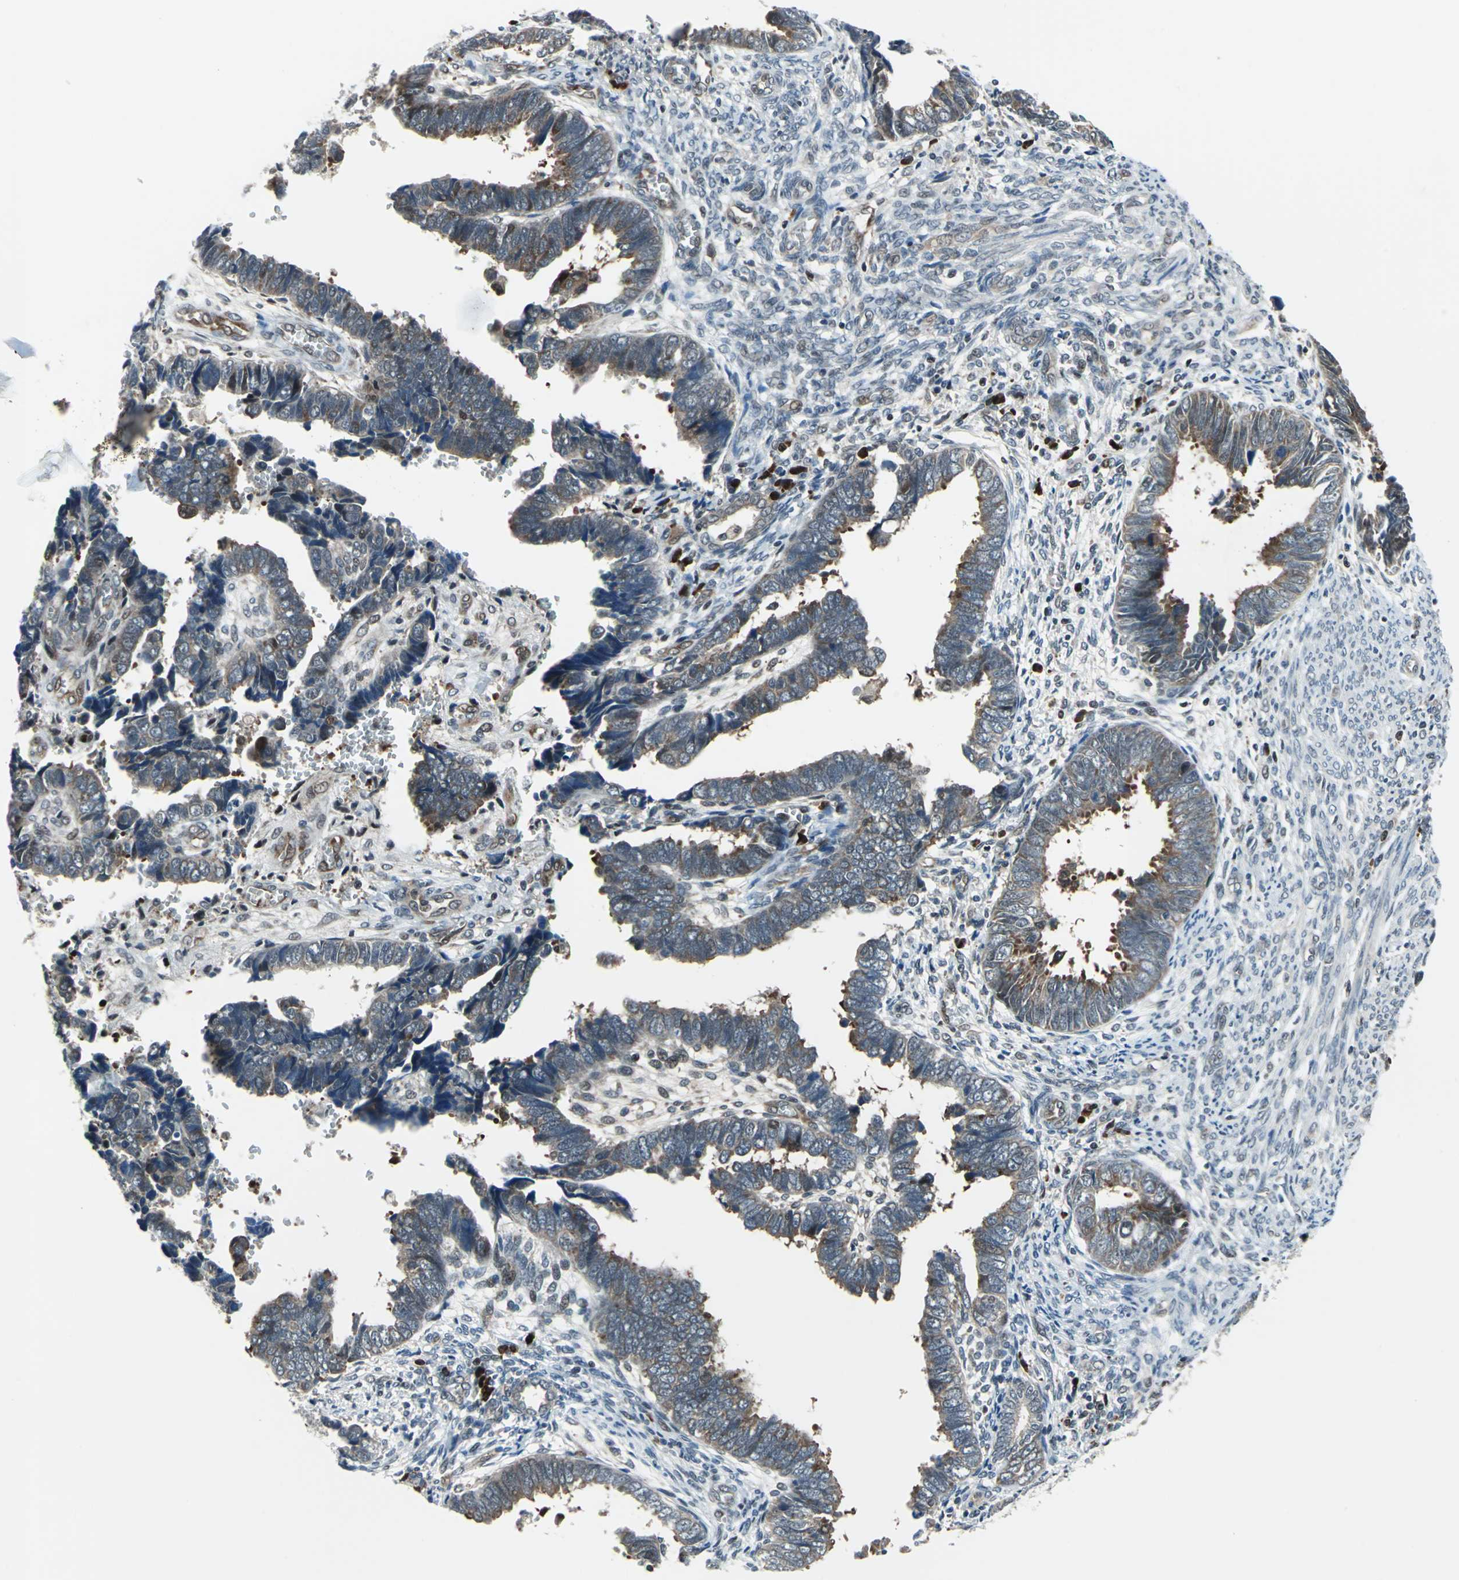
{"staining": {"intensity": "moderate", "quantity": "25%-75%", "location": "cytoplasmic/membranous"}, "tissue": "endometrial cancer", "cell_type": "Tumor cells", "image_type": "cancer", "snomed": [{"axis": "morphology", "description": "Adenocarcinoma, NOS"}, {"axis": "topography", "description": "Endometrium"}], "caption": "Immunohistochemistry (IHC) of adenocarcinoma (endometrial) demonstrates medium levels of moderate cytoplasmic/membranous staining in approximately 25%-75% of tumor cells. The protein of interest is shown in brown color, while the nuclei are stained blue.", "gene": "POLR3K", "patient": {"sex": "female", "age": 75}}